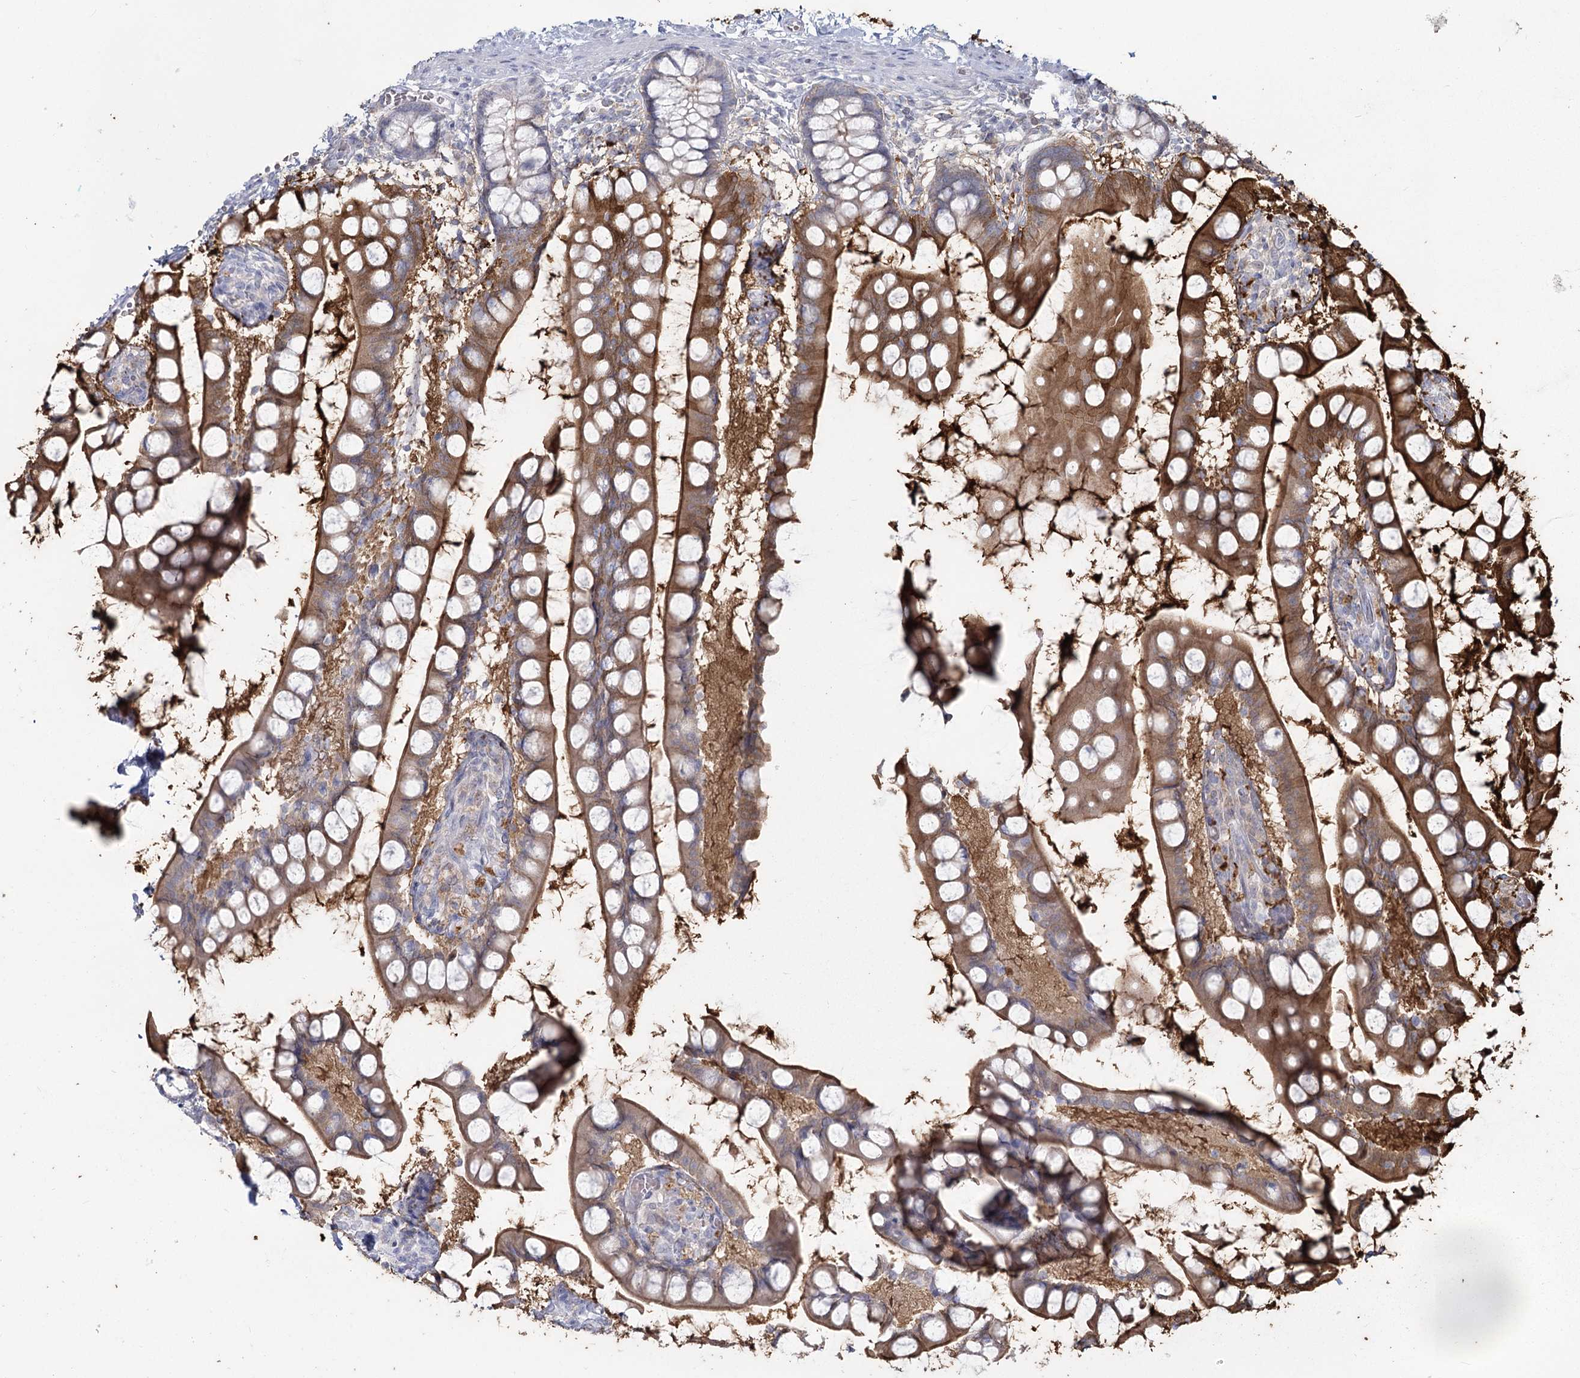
{"staining": {"intensity": "moderate", "quantity": ">75%", "location": "cytoplasmic/membranous"}, "tissue": "small intestine", "cell_type": "Glandular cells", "image_type": "normal", "snomed": [{"axis": "morphology", "description": "Normal tissue, NOS"}, {"axis": "topography", "description": "Small intestine"}], "caption": "The histopathology image displays a brown stain indicating the presence of a protein in the cytoplasmic/membranous of glandular cells in small intestine. The staining is performed using DAB brown chromogen to label protein expression. The nuclei are counter-stained blue using hematoxylin.", "gene": "SLC6A19", "patient": {"sex": "male", "age": 52}}